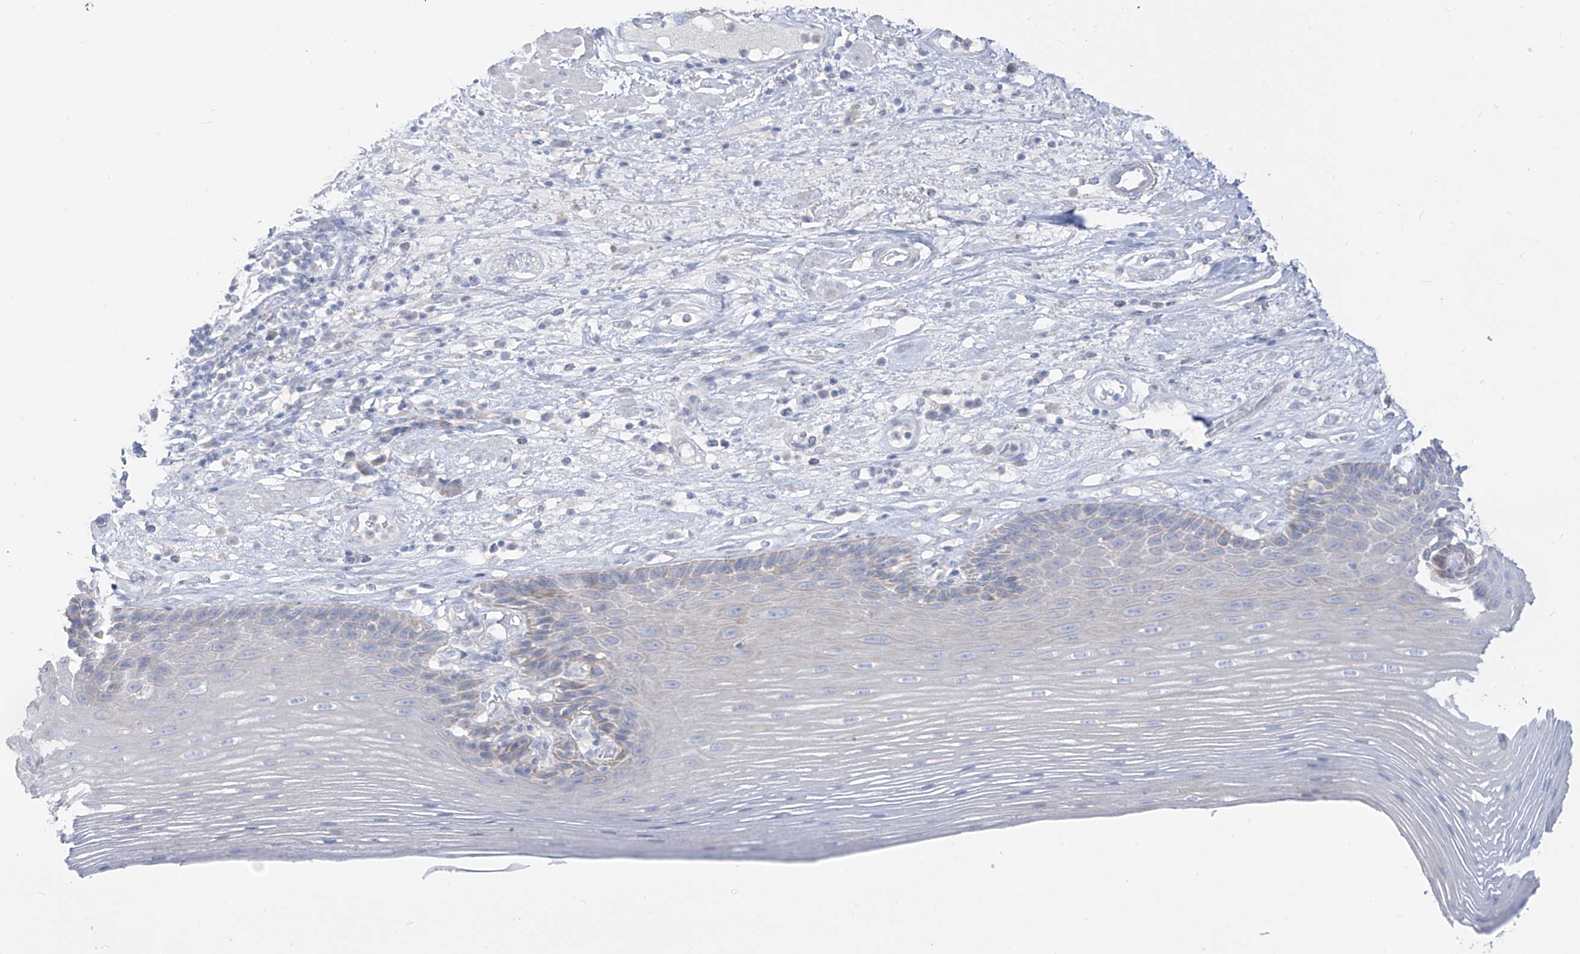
{"staining": {"intensity": "negative", "quantity": "none", "location": "none"}, "tissue": "esophagus", "cell_type": "Squamous epithelial cells", "image_type": "normal", "snomed": [{"axis": "morphology", "description": "Normal tissue, NOS"}, {"axis": "topography", "description": "Esophagus"}], "caption": "The image displays no staining of squamous epithelial cells in benign esophagus.", "gene": "ARHGEF40", "patient": {"sex": "male", "age": 62}}